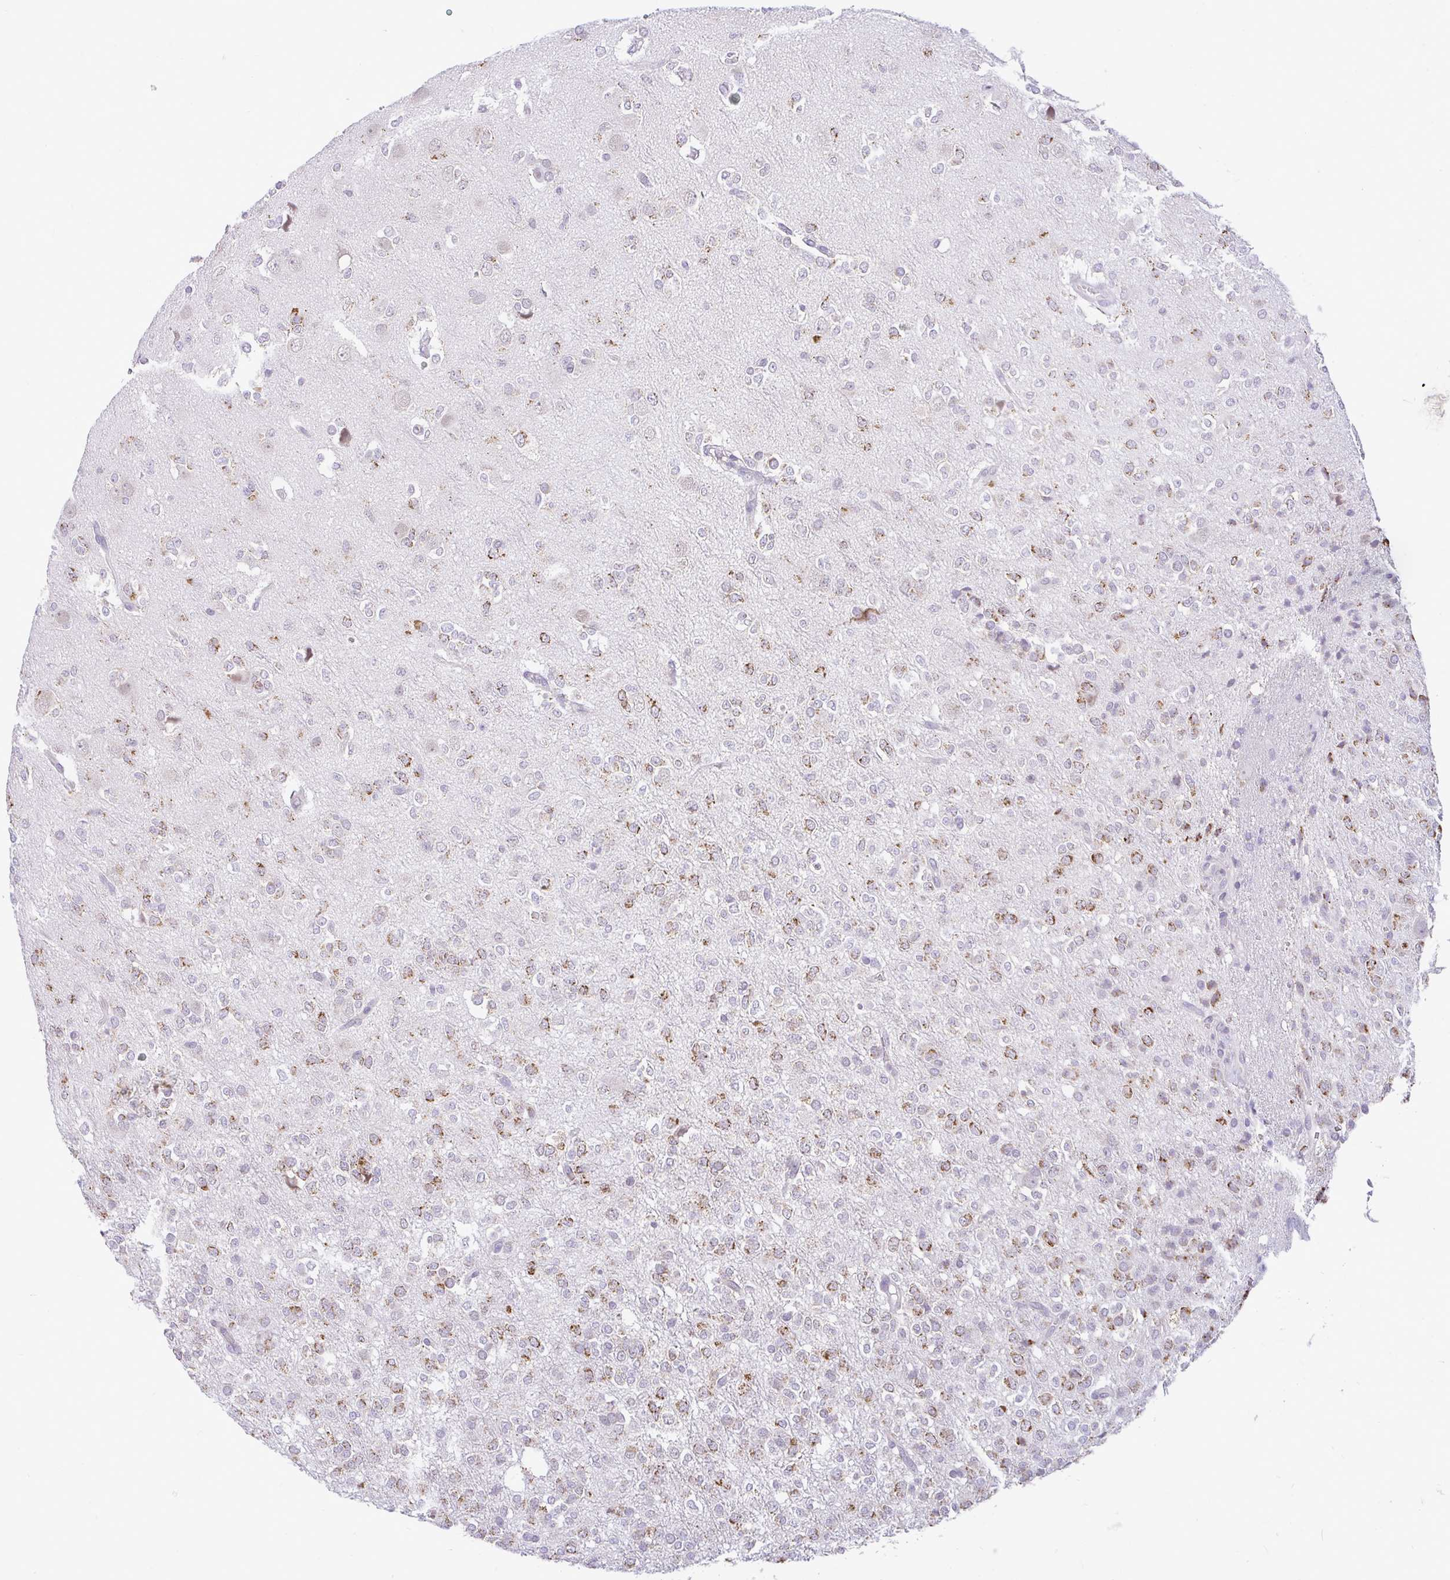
{"staining": {"intensity": "moderate", "quantity": "25%-75%", "location": "cytoplasmic/membranous"}, "tissue": "glioma", "cell_type": "Tumor cells", "image_type": "cancer", "snomed": [{"axis": "morphology", "description": "Glioma, malignant, Low grade"}, {"axis": "topography", "description": "Brain"}], "caption": "Immunohistochemical staining of glioma displays medium levels of moderate cytoplasmic/membranous protein expression in approximately 25%-75% of tumor cells.", "gene": "PYCR2", "patient": {"sex": "female", "age": 33}}